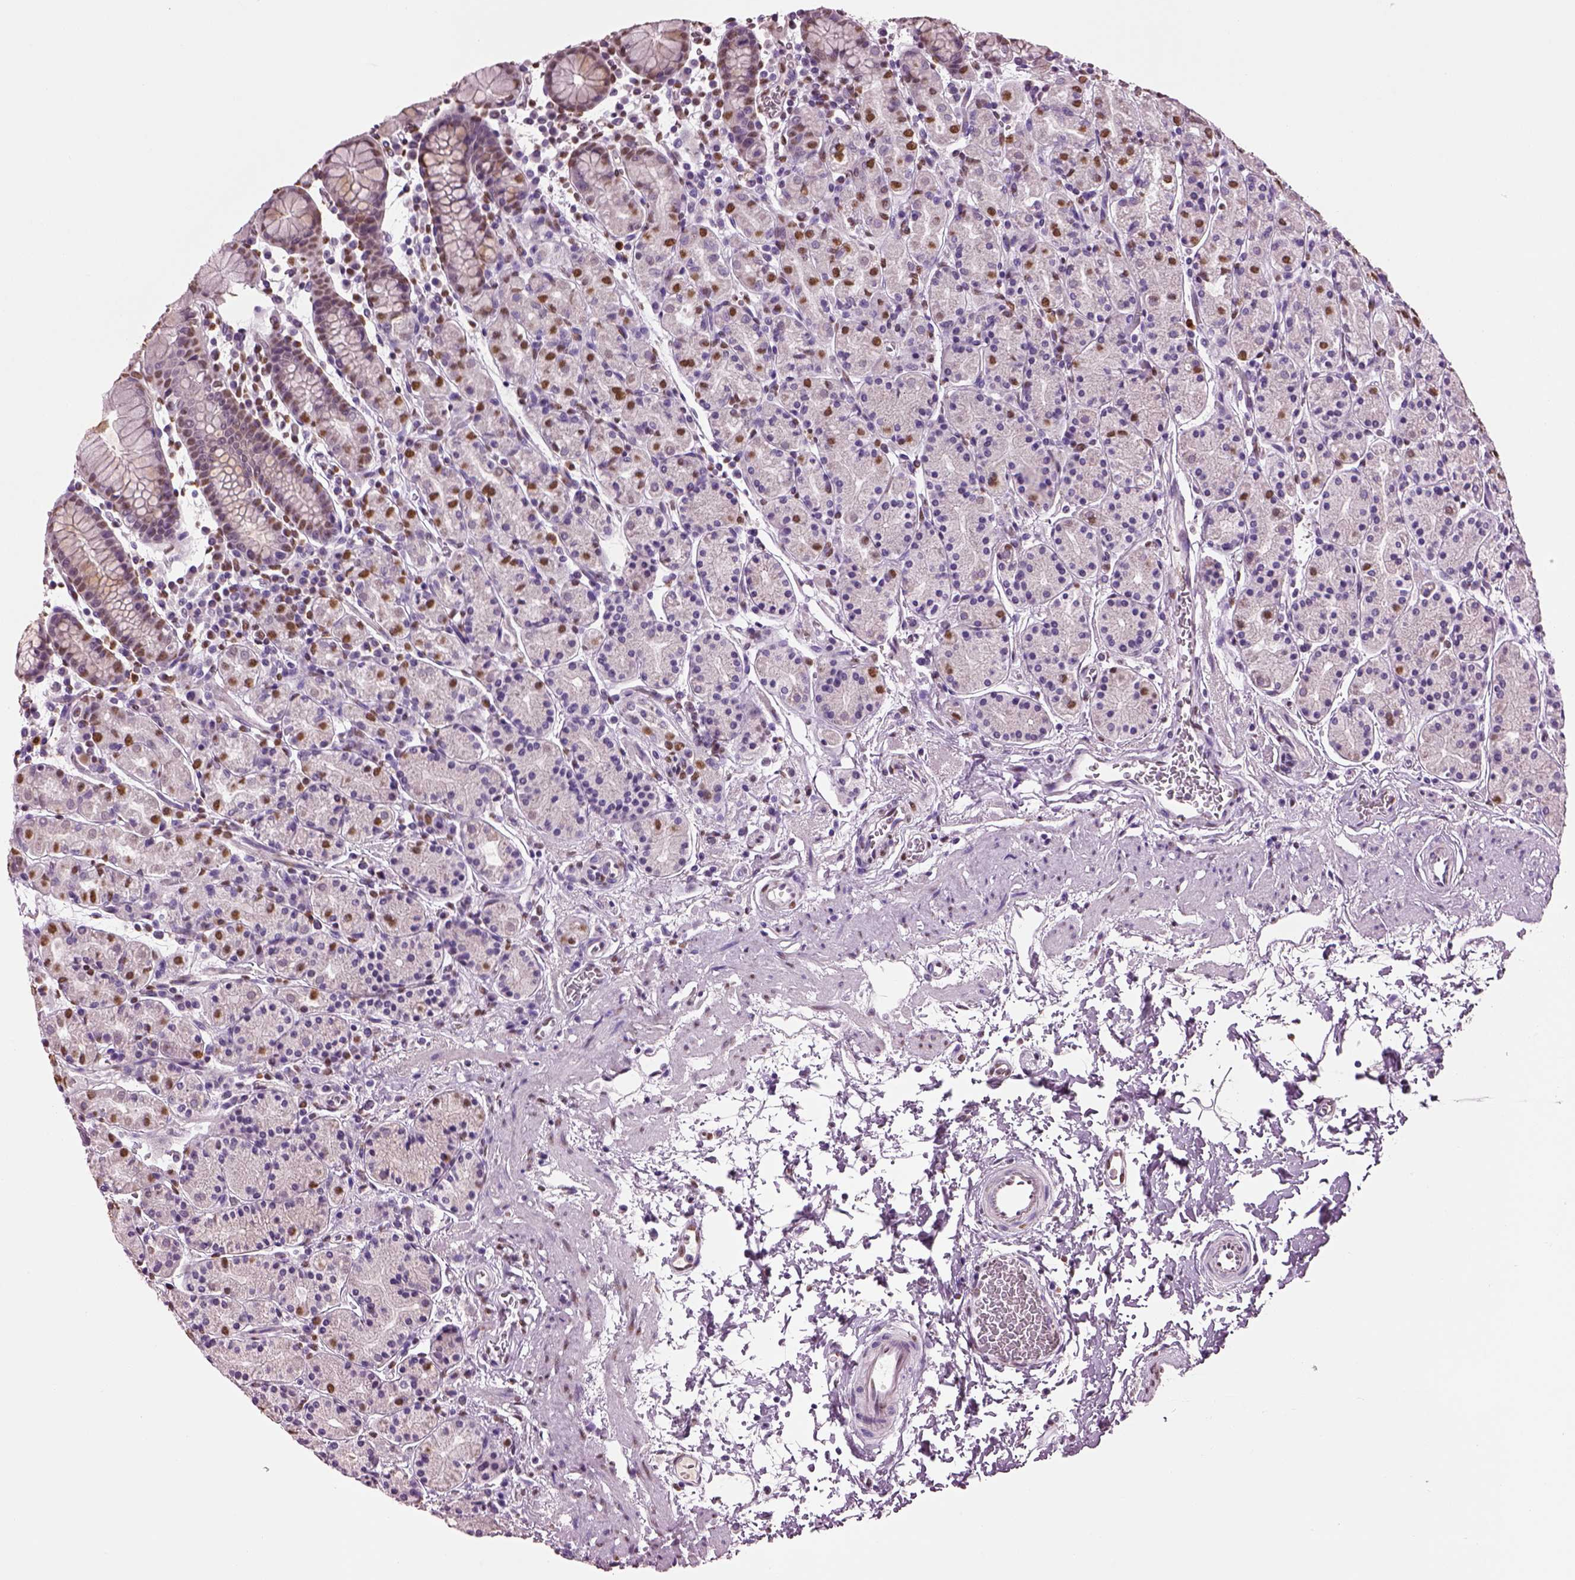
{"staining": {"intensity": "moderate", "quantity": "<25%", "location": "nuclear"}, "tissue": "stomach", "cell_type": "Glandular cells", "image_type": "normal", "snomed": [{"axis": "morphology", "description": "Normal tissue, NOS"}, {"axis": "topography", "description": "Stomach, upper"}, {"axis": "topography", "description": "Stomach"}], "caption": "IHC image of benign stomach: stomach stained using IHC shows low levels of moderate protein expression localized specifically in the nuclear of glandular cells, appearing as a nuclear brown color.", "gene": "DDX3X", "patient": {"sex": "male", "age": 62}}